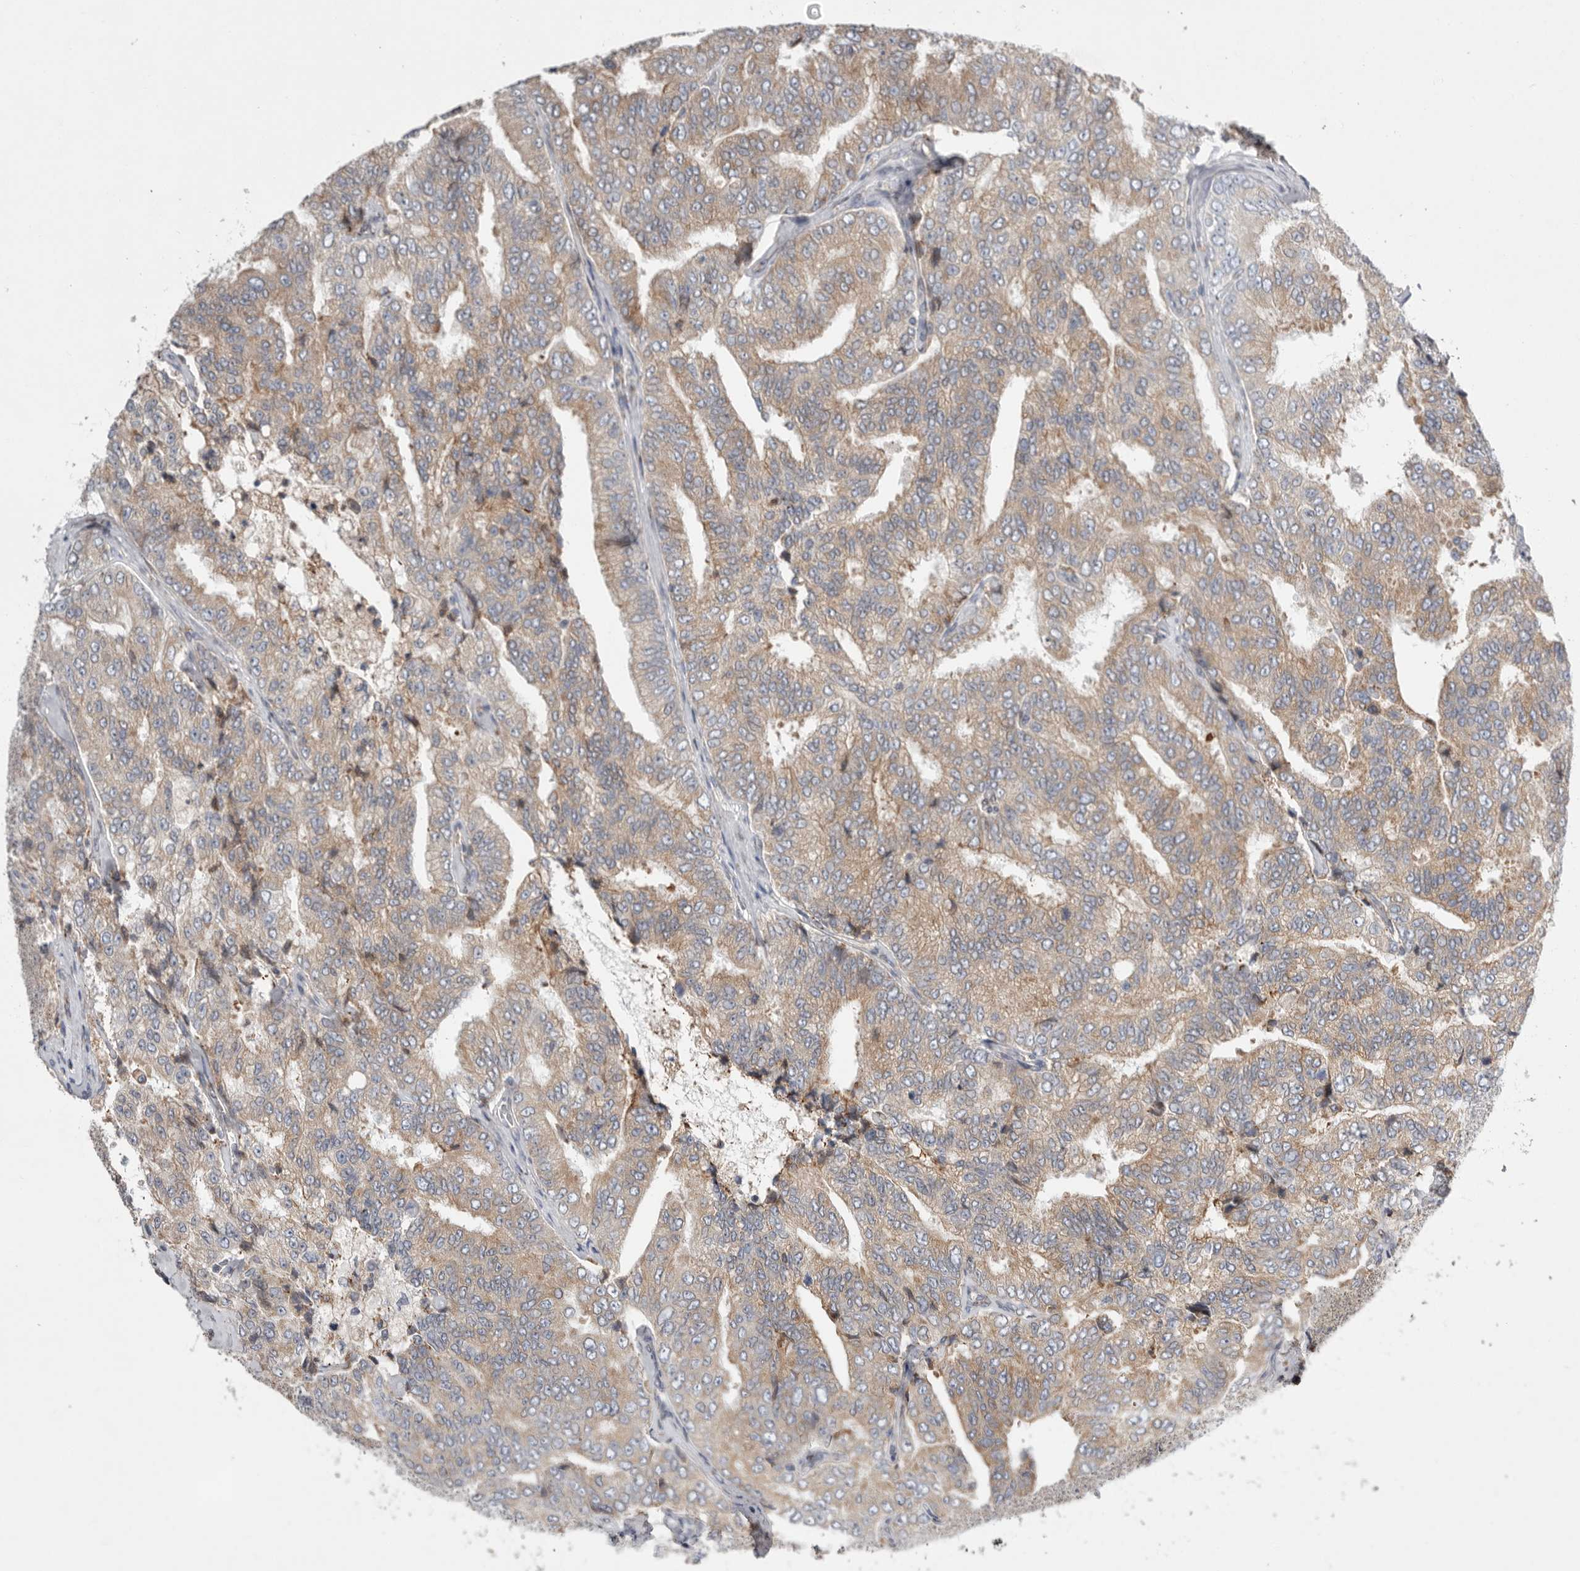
{"staining": {"intensity": "weak", "quantity": "25%-75%", "location": "cytoplasmic/membranous"}, "tissue": "prostate cancer", "cell_type": "Tumor cells", "image_type": "cancer", "snomed": [{"axis": "morphology", "description": "Adenocarcinoma, High grade"}, {"axis": "topography", "description": "Prostate"}], "caption": "Prostate cancer (adenocarcinoma (high-grade)) tissue exhibits weak cytoplasmic/membranous staining in about 25%-75% of tumor cells, visualized by immunohistochemistry. Nuclei are stained in blue.", "gene": "GANAB", "patient": {"sex": "male", "age": 58}}